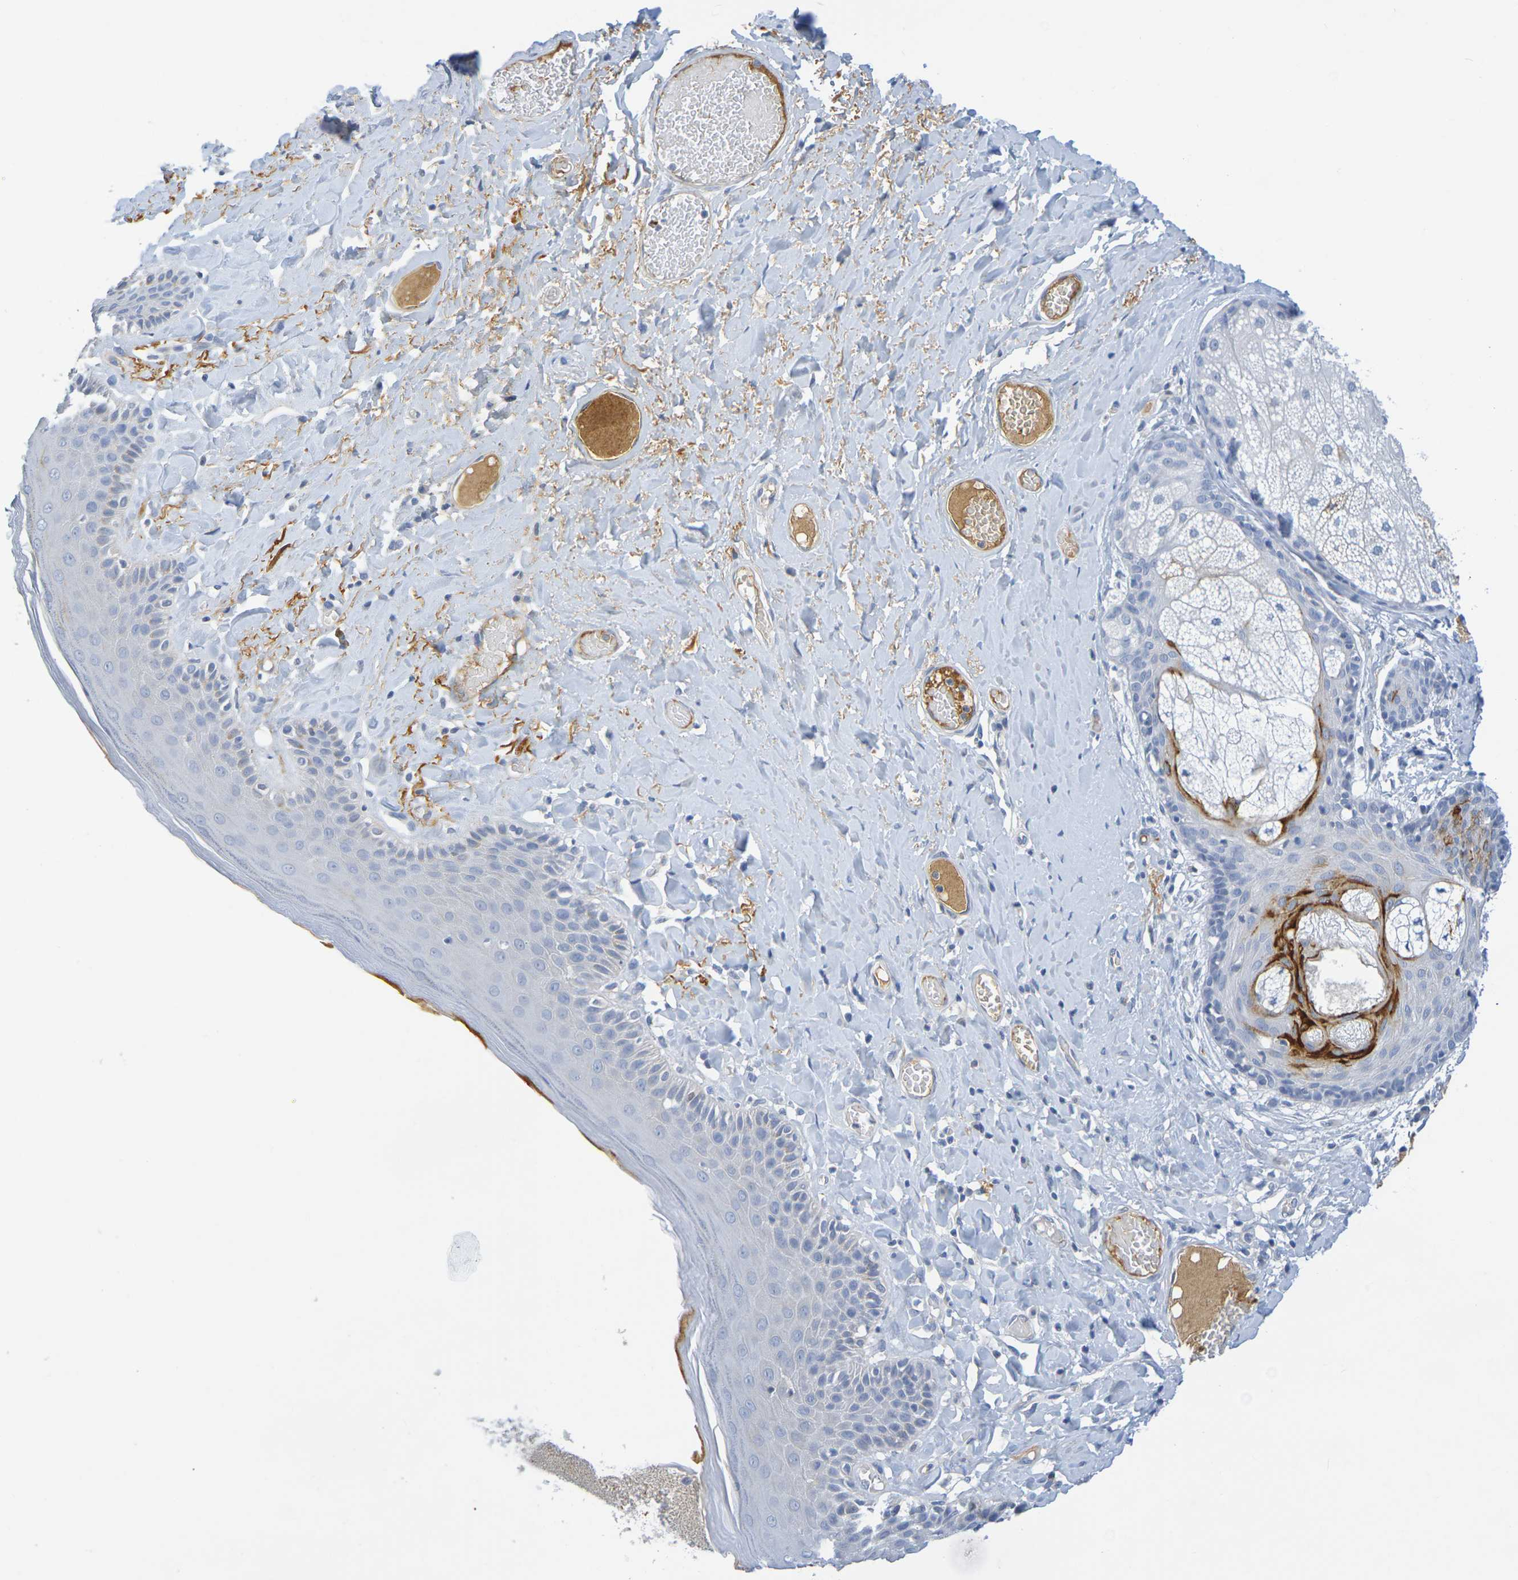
{"staining": {"intensity": "weak", "quantity": "<25%", "location": "cytoplasmic/membranous"}, "tissue": "skin", "cell_type": "Epidermal cells", "image_type": "normal", "snomed": [{"axis": "morphology", "description": "Normal tissue, NOS"}, {"axis": "topography", "description": "Anal"}], "caption": "A photomicrograph of human skin is negative for staining in epidermal cells.", "gene": "IL10", "patient": {"sex": "male", "age": 69}}